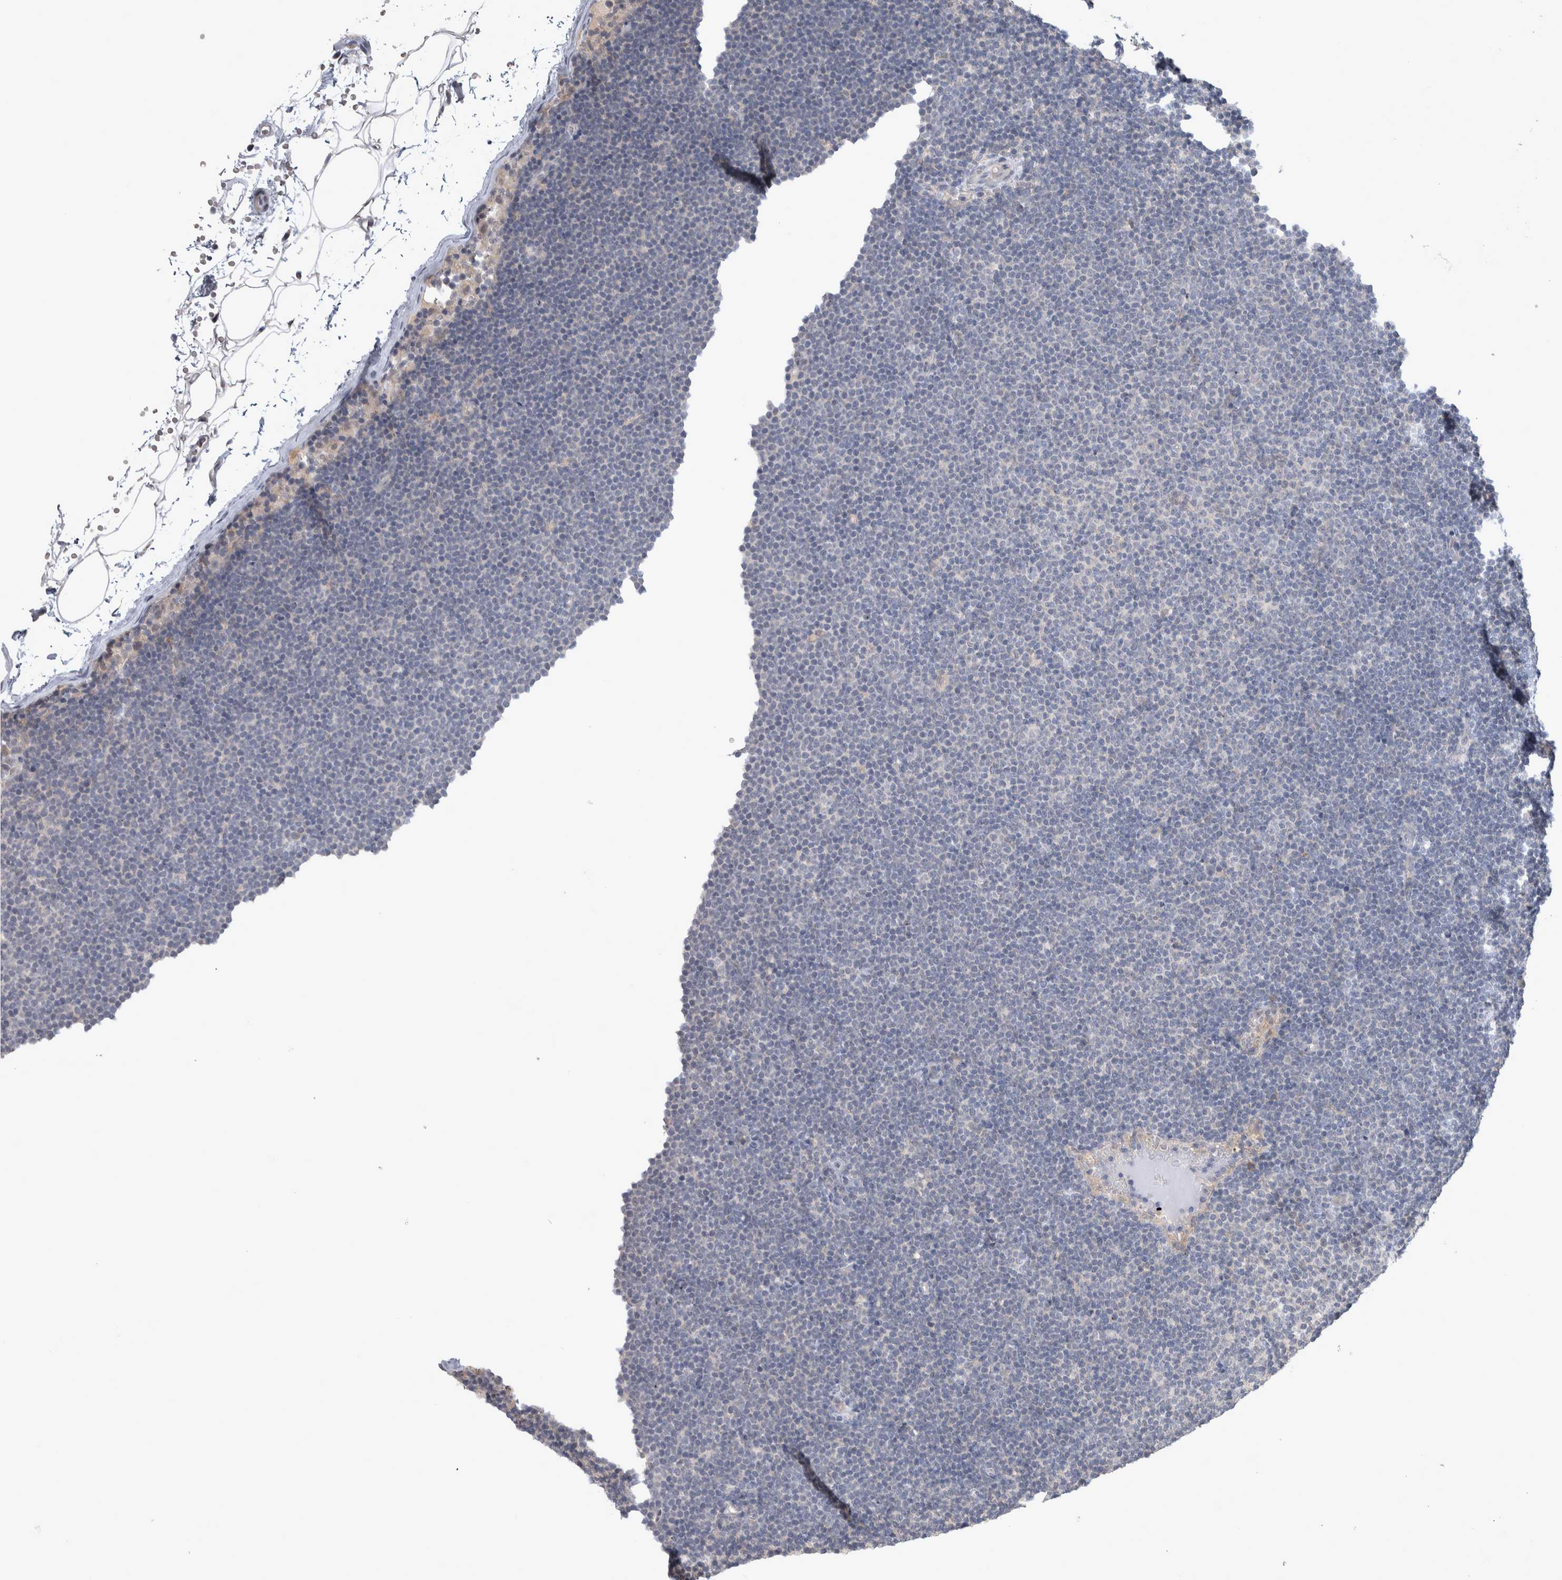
{"staining": {"intensity": "negative", "quantity": "none", "location": "none"}, "tissue": "lymphoma", "cell_type": "Tumor cells", "image_type": "cancer", "snomed": [{"axis": "morphology", "description": "Malignant lymphoma, non-Hodgkin's type, Low grade"}, {"axis": "topography", "description": "Lymph node"}], "caption": "Immunohistochemistry (IHC) histopathology image of neoplastic tissue: lymphoma stained with DAB exhibits no significant protein expression in tumor cells. (DAB (3,3'-diaminobenzidine) immunohistochemistry, high magnification).", "gene": "CUL2", "patient": {"sex": "female", "age": 53}}